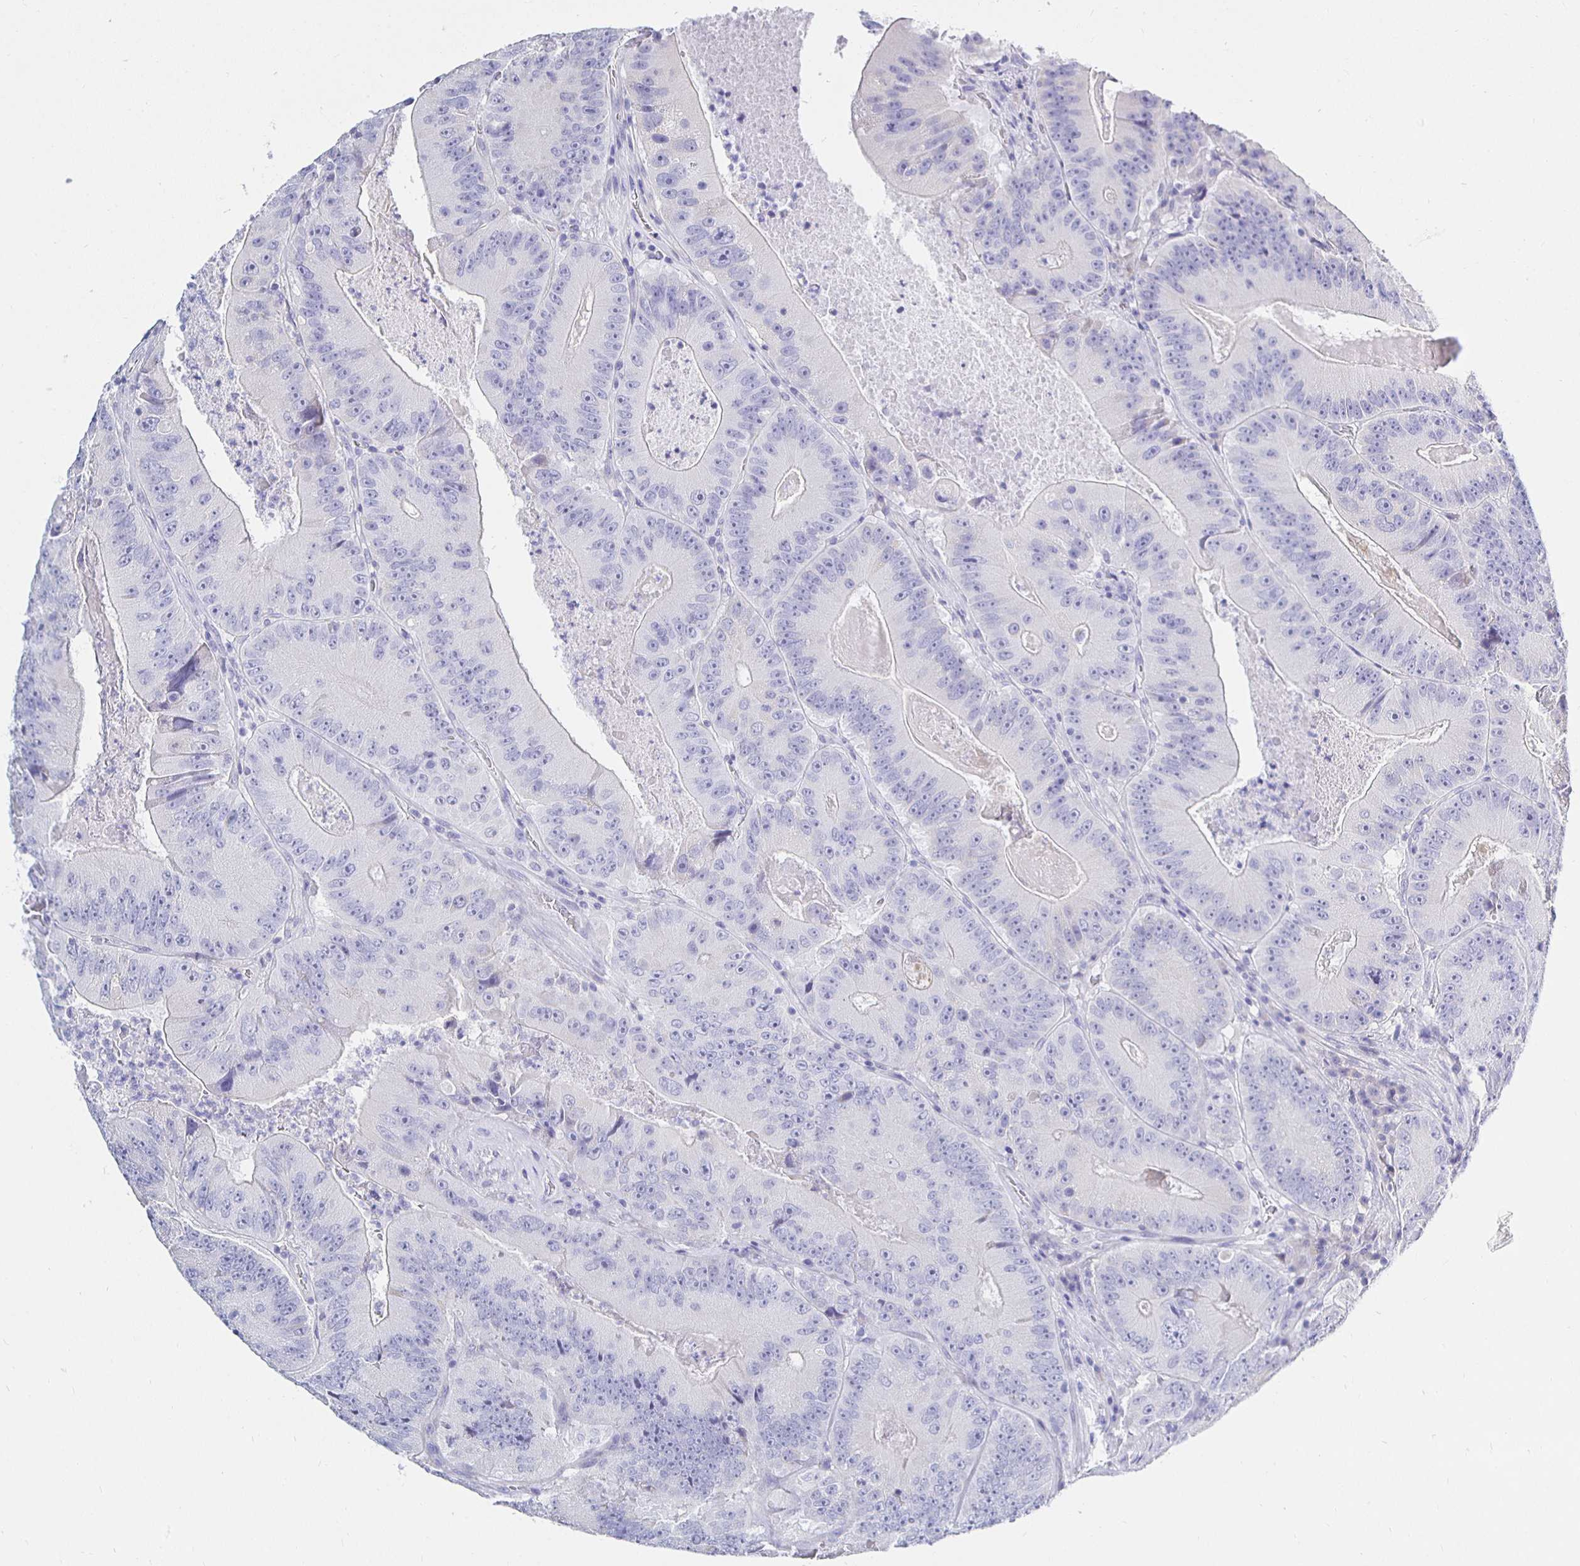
{"staining": {"intensity": "negative", "quantity": "none", "location": "none"}, "tissue": "colorectal cancer", "cell_type": "Tumor cells", "image_type": "cancer", "snomed": [{"axis": "morphology", "description": "Adenocarcinoma, NOS"}, {"axis": "topography", "description": "Colon"}], "caption": "Tumor cells are negative for protein expression in human adenocarcinoma (colorectal). (Brightfield microscopy of DAB (3,3'-diaminobenzidine) immunohistochemistry at high magnification).", "gene": "UMOD", "patient": {"sex": "female", "age": 86}}